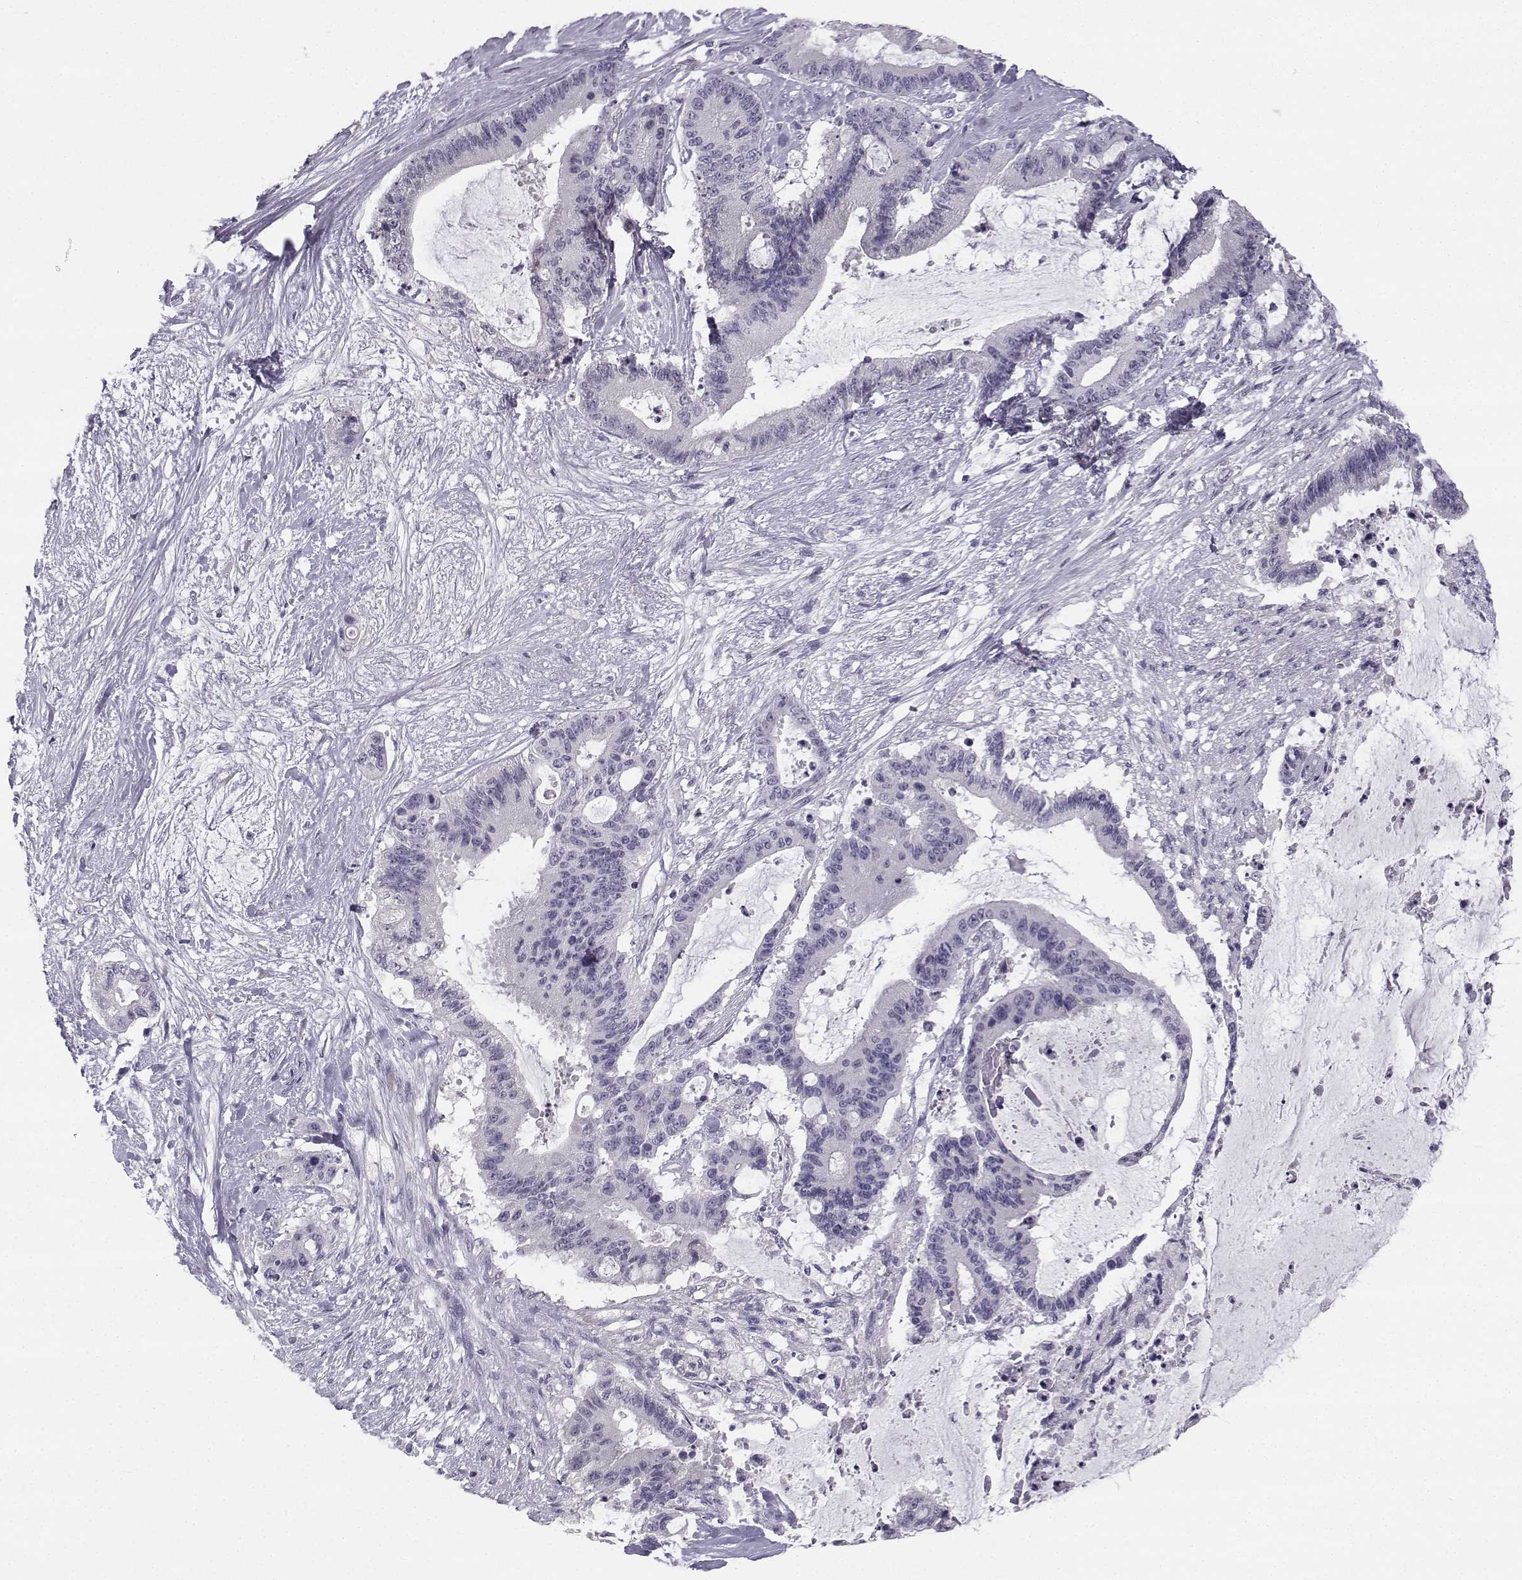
{"staining": {"intensity": "negative", "quantity": "none", "location": "none"}, "tissue": "liver cancer", "cell_type": "Tumor cells", "image_type": "cancer", "snomed": [{"axis": "morphology", "description": "Normal tissue, NOS"}, {"axis": "morphology", "description": "Cholangiocarcinoma"}, {"axis": "topography", "description": "Liver"}, {"axis": "topography", "description": "Peripheral nerve tissue"}], "caption": "IHC image of neoplastic tissue: human liver cancer (cholangiocarcinoma) stained with DAB reveals no significant protein positivity in tumor cells.", "gene": "SYCE1", "patient": {"sex": "female", "age": 73}}